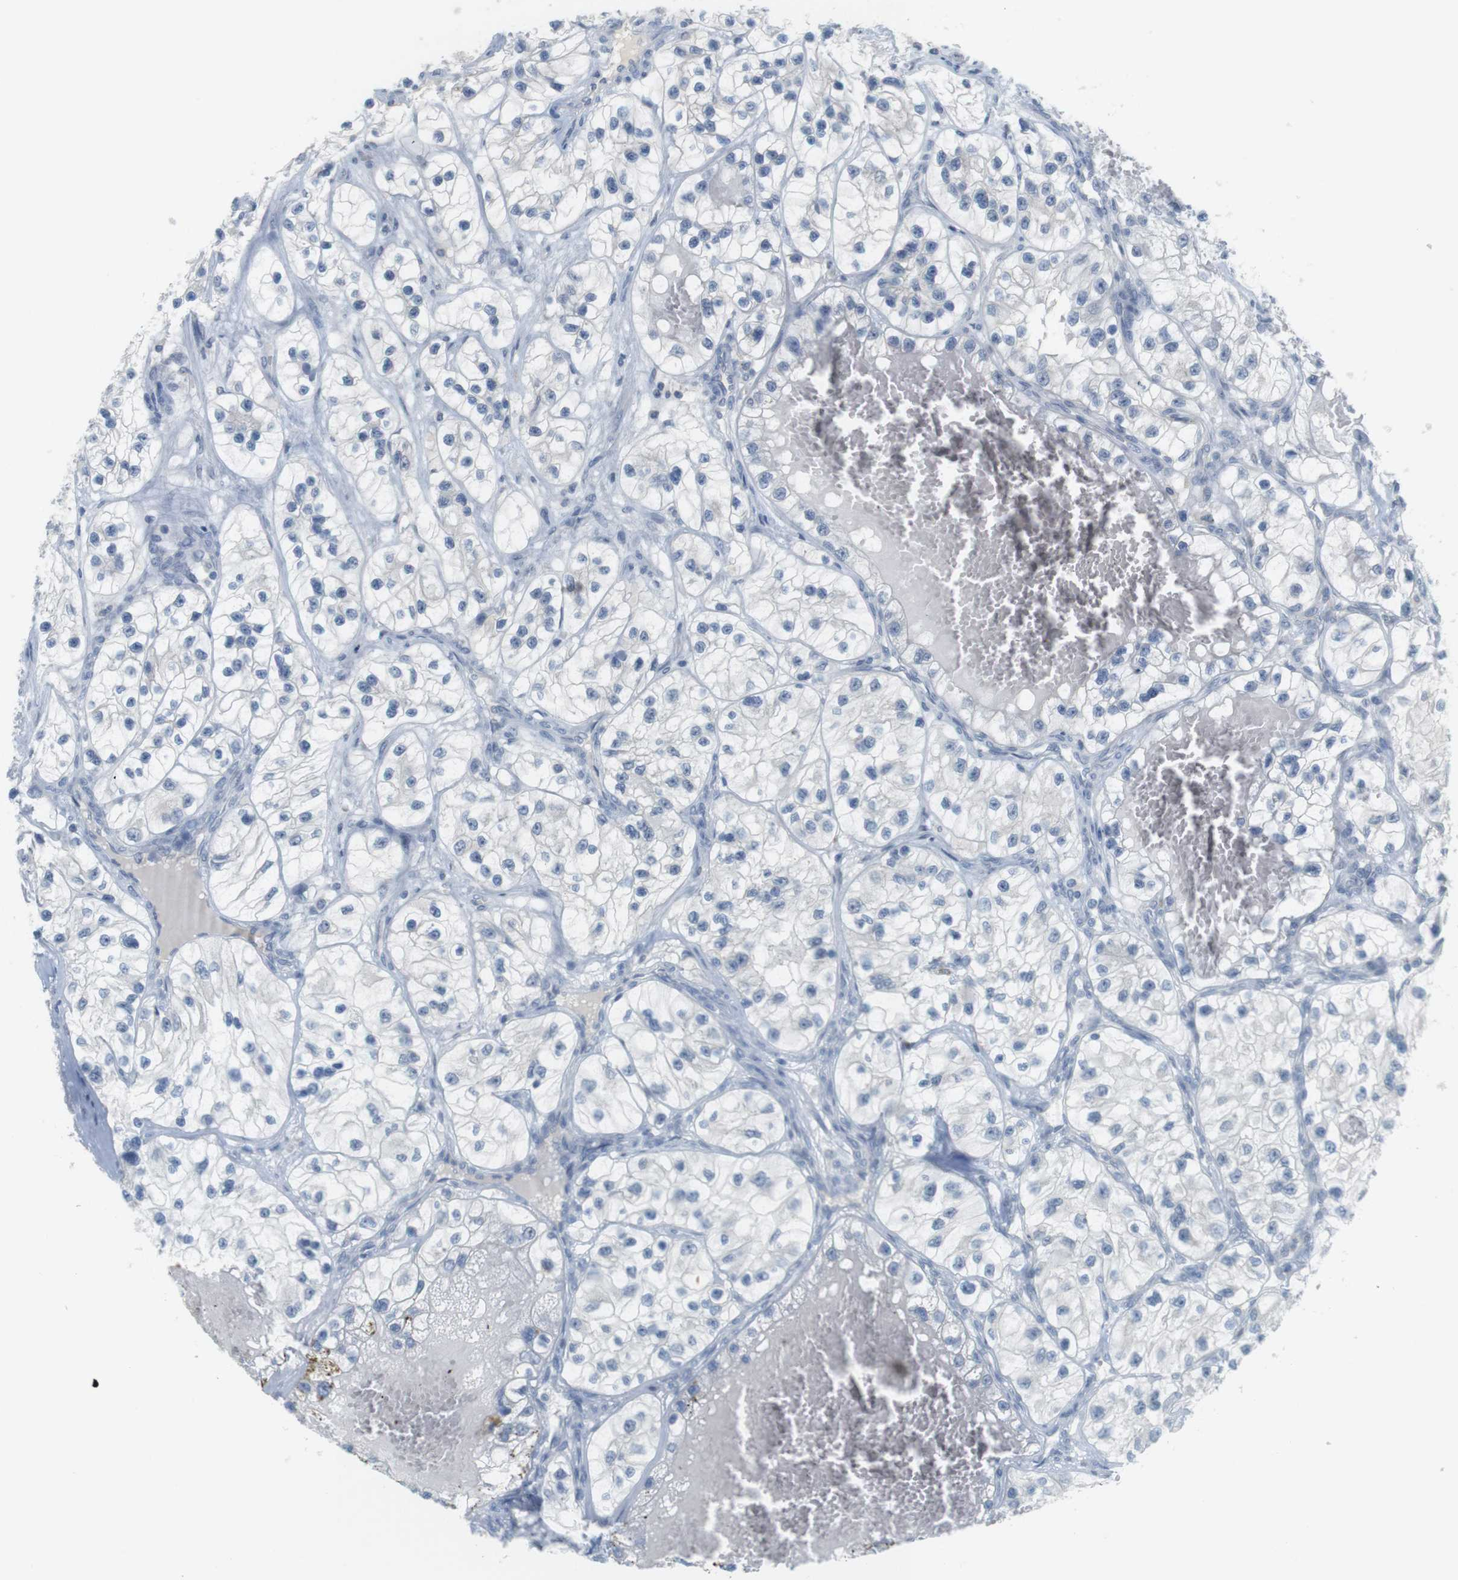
{"staining": {"intensity": "weak", "quantity": "<25%", "location": "cytoplasmic/membranous"}, "tissue": "renal cancer", "cell_type": "Tumor cells", "image_type": "cancer", "snomed": [{"axis": "morphology", "description": "Adenocarcinoma, NOS"}, {"axis": "topography", "description": "Kidney"}], "caption": "An immunohistochemistry image of renal cancer is shown. There is no staining in tumor cells of renal cancer.", "gene": "CREB3L2", "patient": {"sex": "female", "age": 57}}